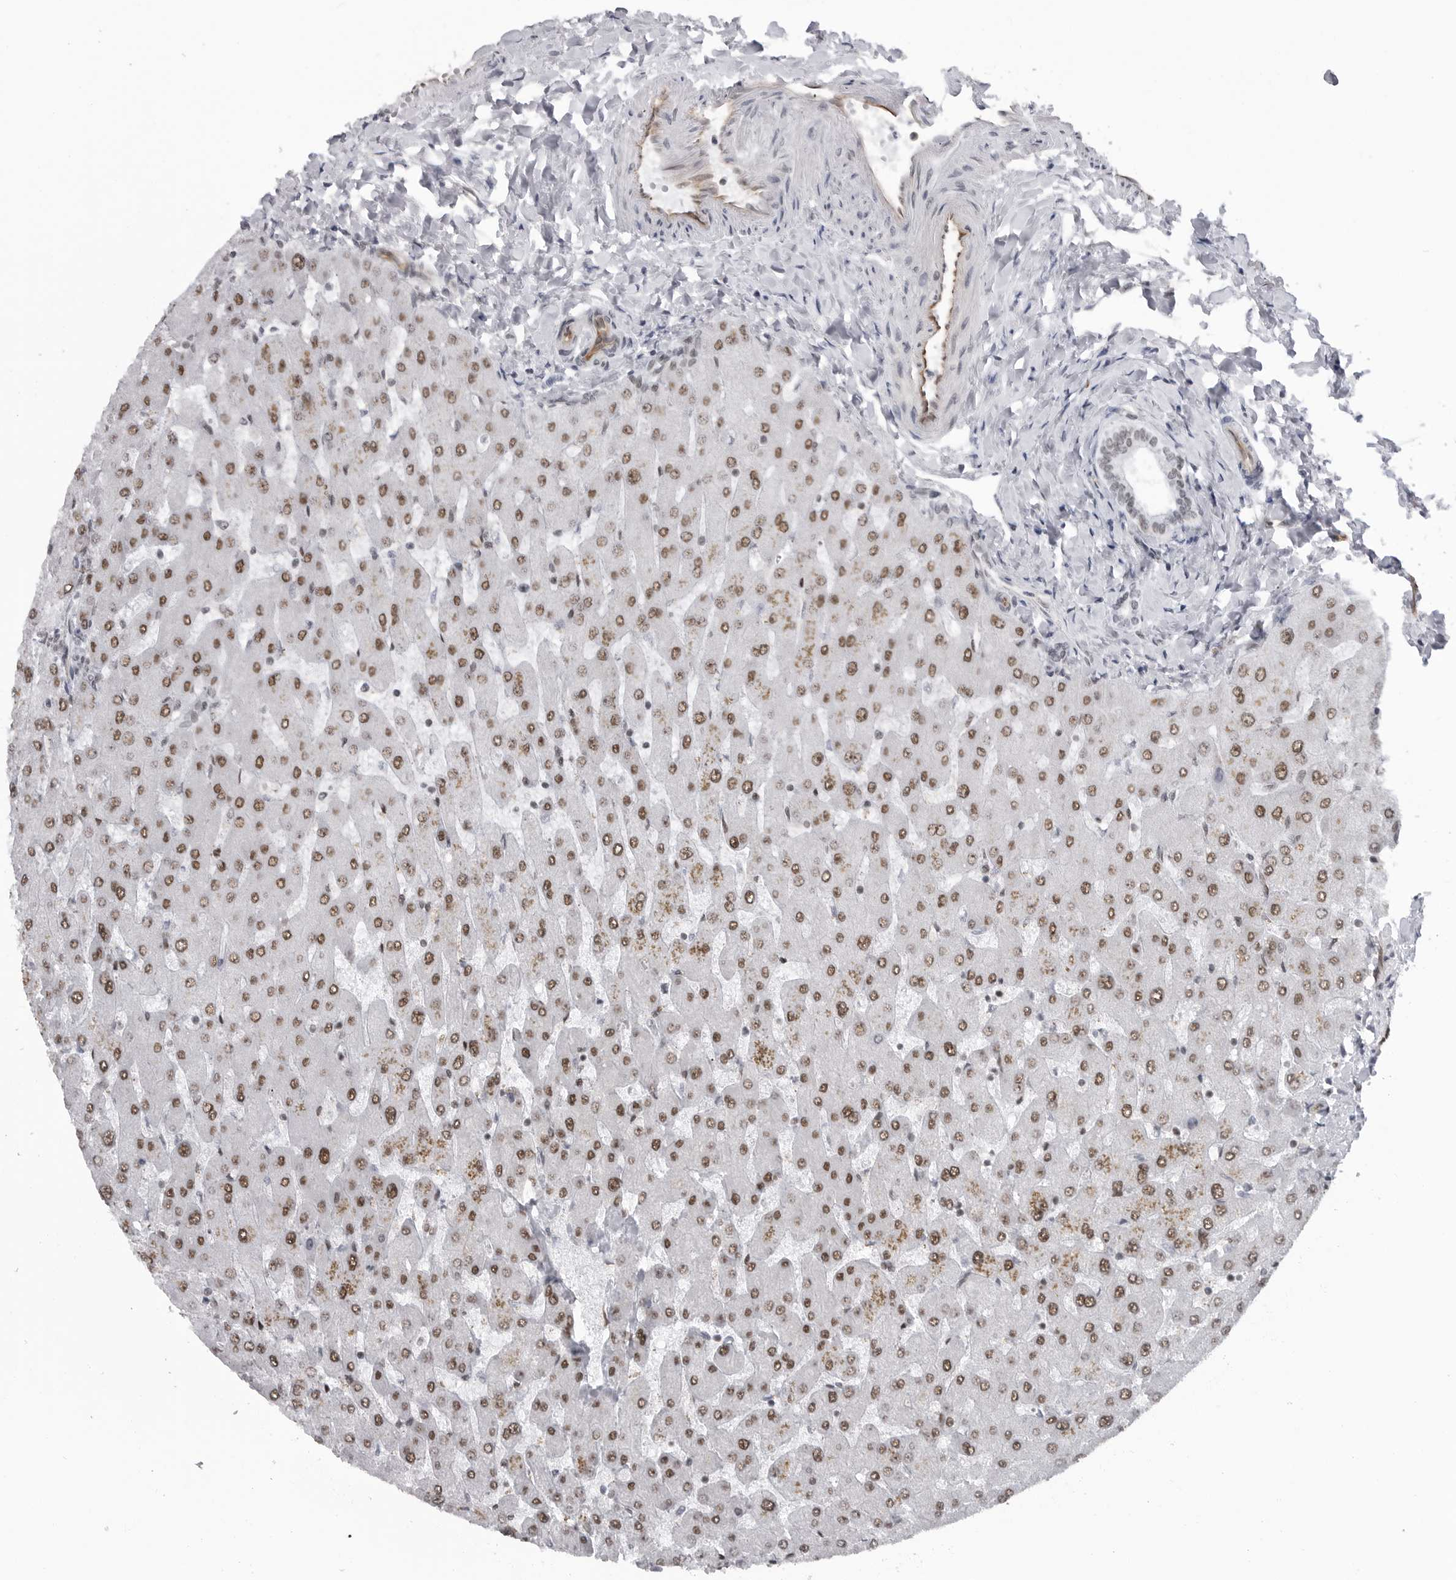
{"staining": {"intensity": "weak", "quantity": "<25%", "location": "nuclear"}, "tissue": "liver", "cell_type": "Cholangiocytes", "image_type": "normal", "snomed": [{"axis": "morphology", "description": "Normal tissue, NOS"}, {"axis": "topography", "description": "Liver"}], "caption": "Immunohistochemistry histopathology image of benign liver: human liver stained with DAB displays no significant protein positivity in cholangiocytes.", "gene": "RNF26", "patient": {"sex": "male", "age": 55}}